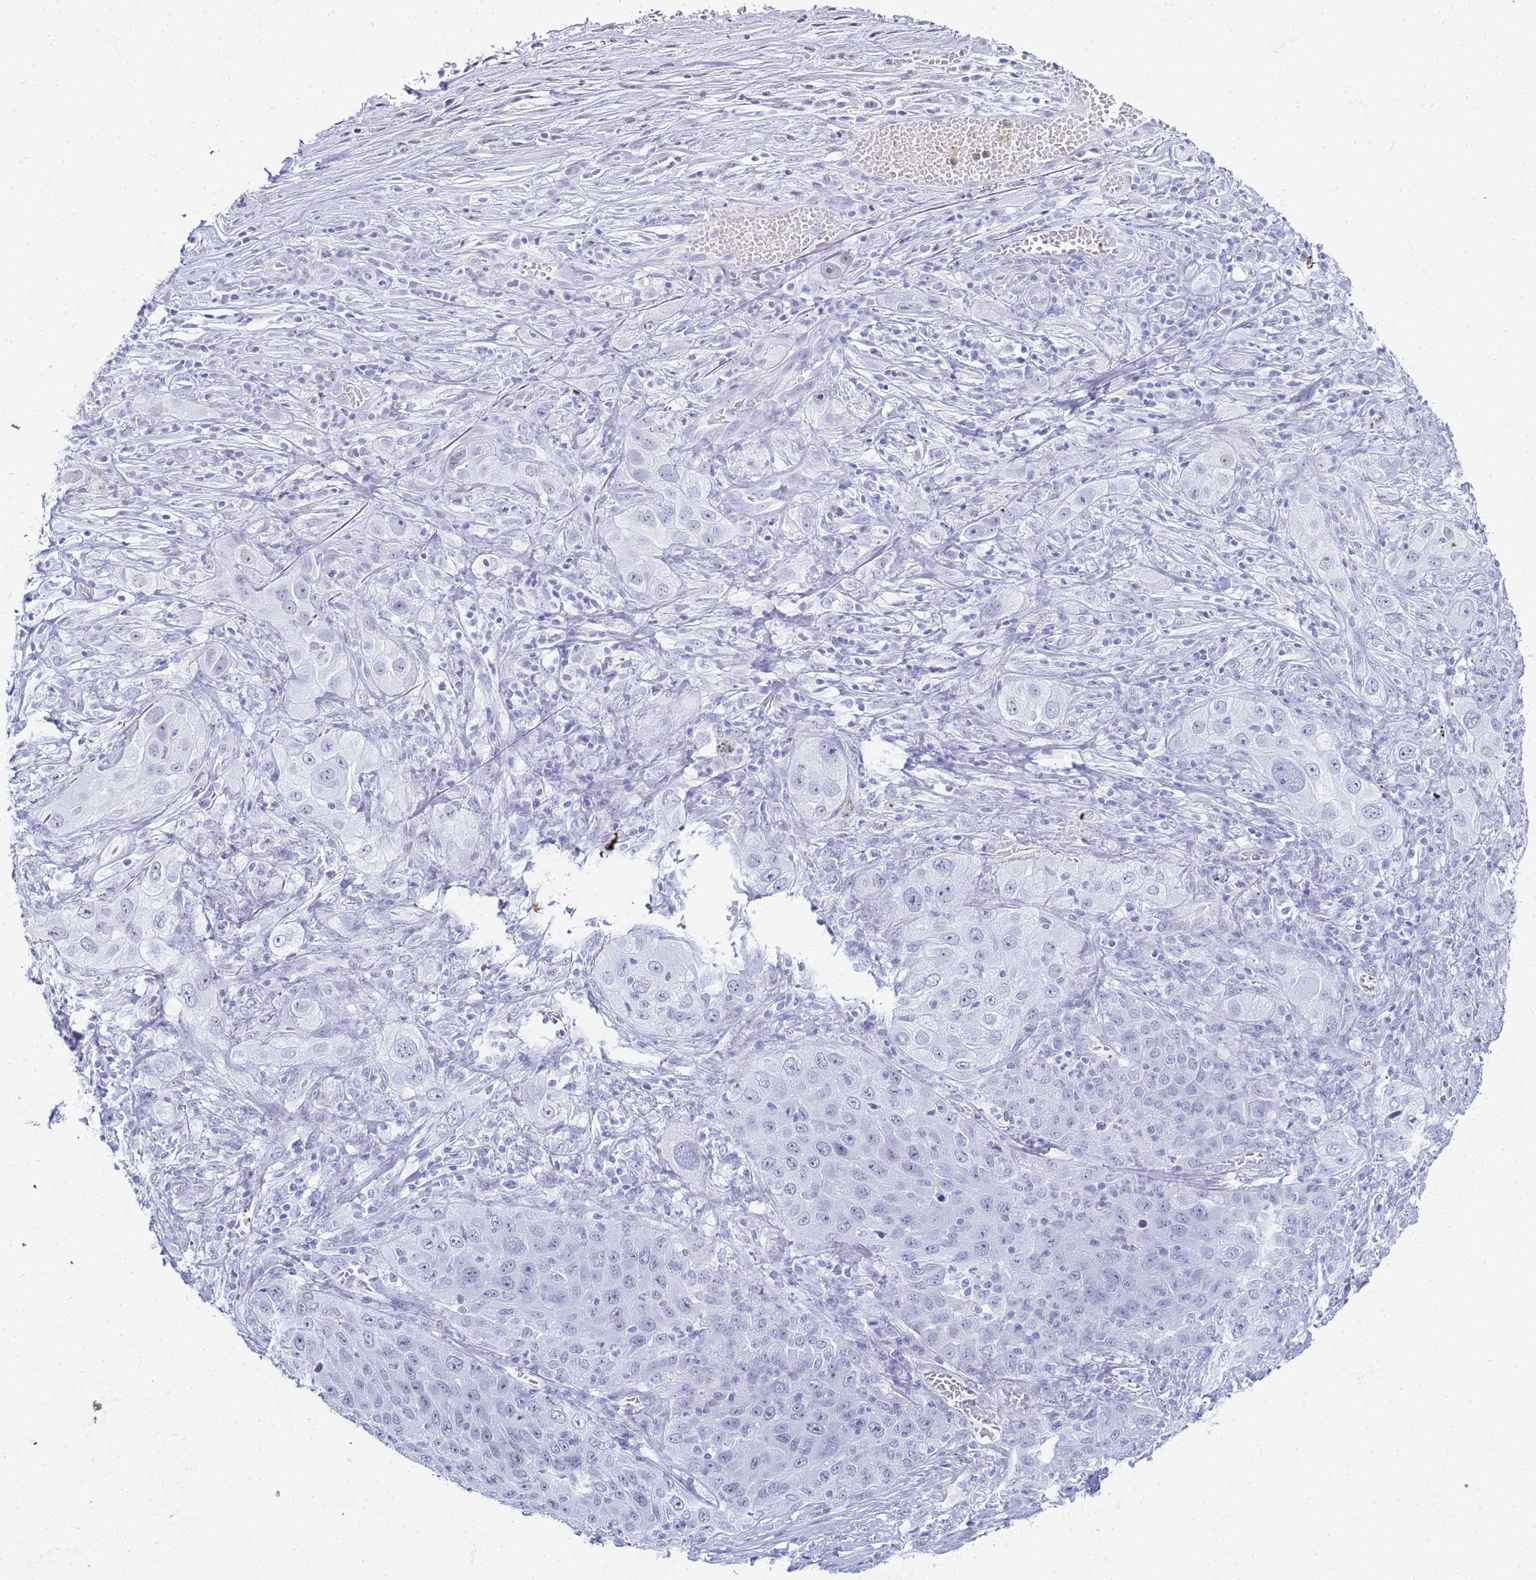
{"staining": {"intensity": "negative", "quantity": "none", "location": "none"}, "tissue": "lung cancer", "cell_type": "Tumor cells", "image_type": "cancer", "snomed": [{"axis": "morphology", "description": "Squamous cell carcinoma, NOS"}, {"axis": "topography", "description": "Lung"}], "caption": "Protein analysis of lung cancer exhibits no significant staining in tumor cells.", "gene": "SLC7A9", "patient": {"sex": "female", "age": 69}}